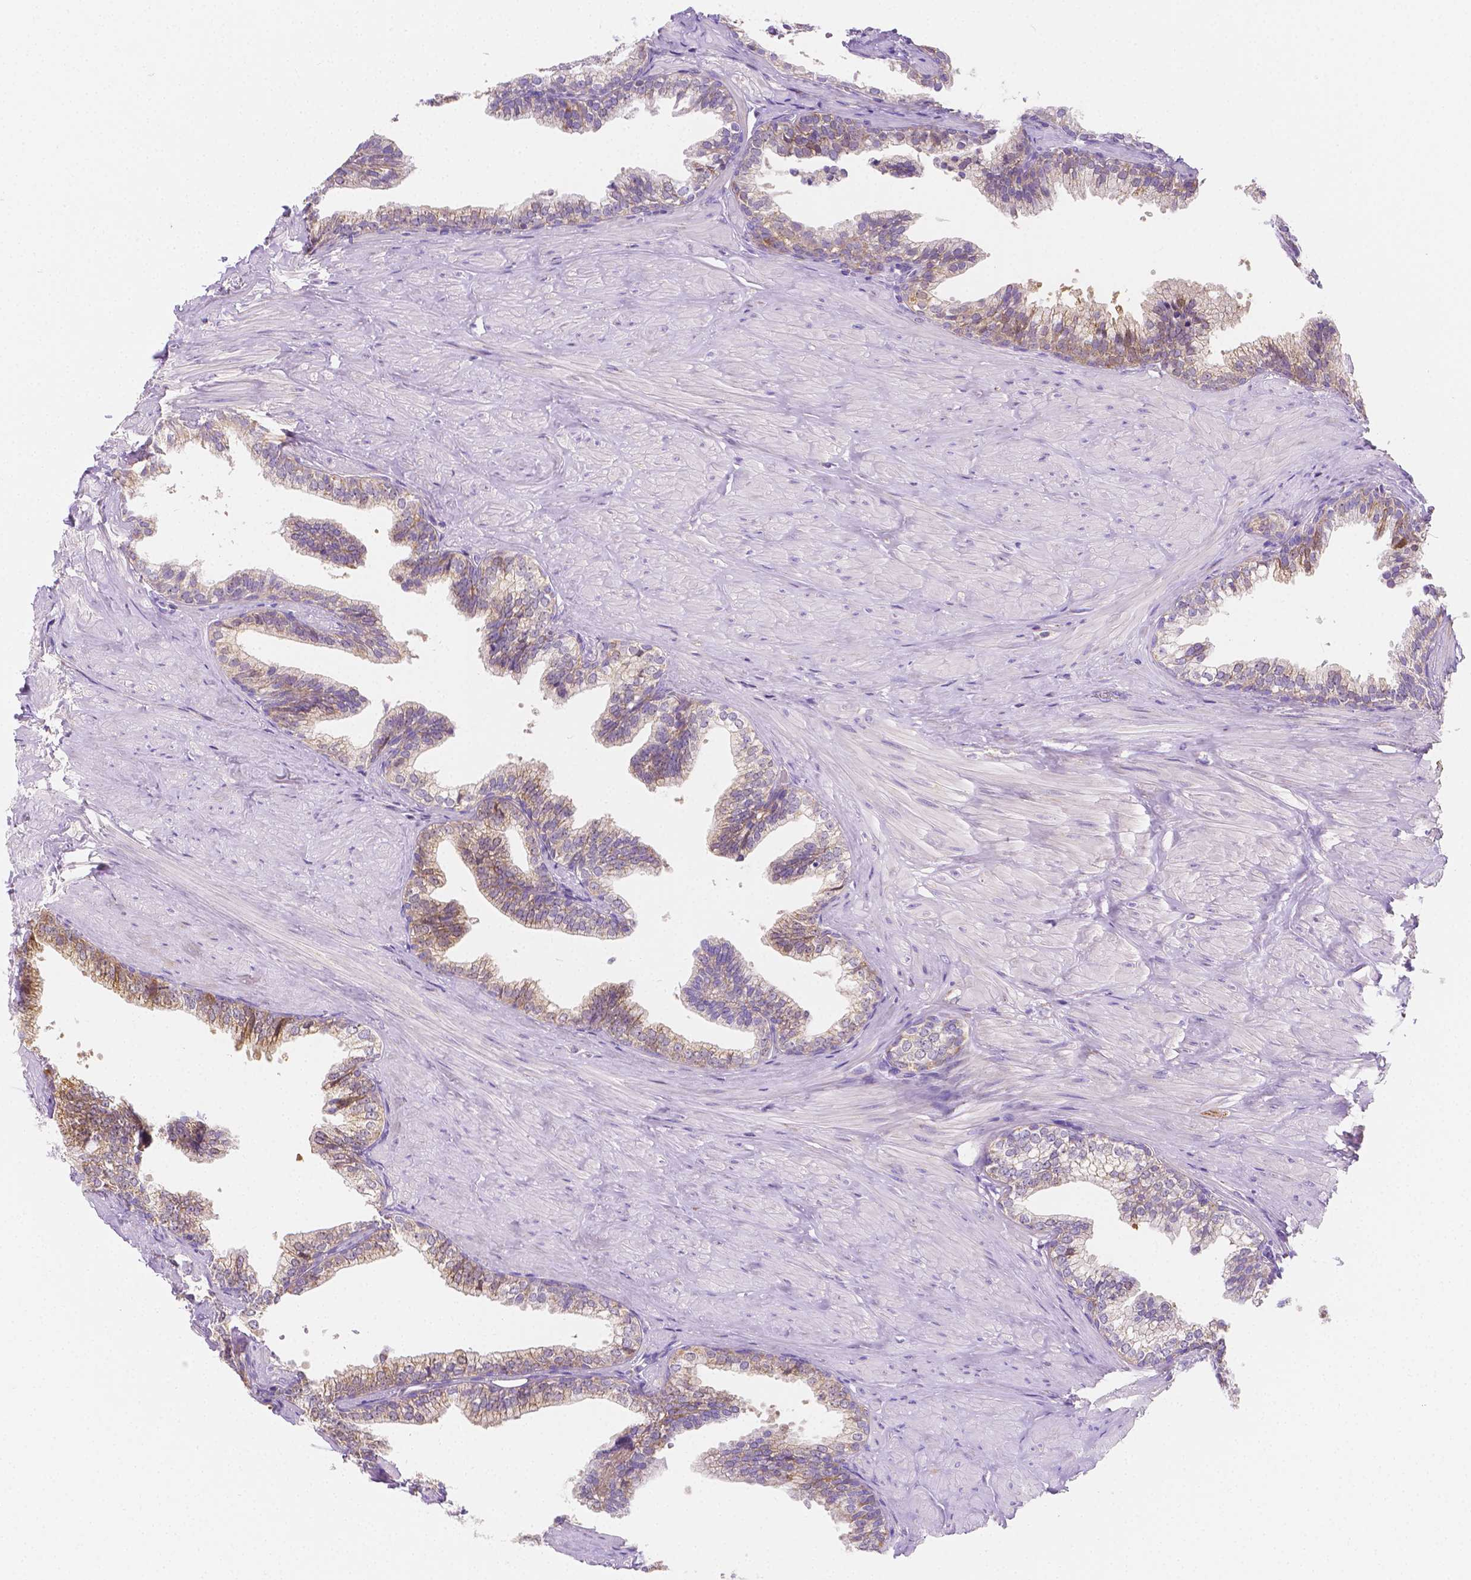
{"staining": {"intensity": "moderate", "quantity": "25%-75%", "location": "cytoplasmic/membranous"}, "tissue": "prostate", "cell_type": "Glandular cells", "image_type": "normal", "snomed": [{"axis": "morphology", "description": "Normal tissue, NOS"}, {"axis": "topography", "description": "Prostate"}, {"axis": "topography", "description": "Peripheral nerve tissue"}], "caption": "Immunohistochemistry micrograph of normal prostate: human prostate stained using immunohistochemistry (IHC) displays medium levels of moderate protein expression localized specifically in the cytoplasmic/membranous of glandular cells, appearing as a cytoplasmic/membranous brown color.", "gene": "SGTB", "patient": {"sex": "male", "age": 55}}